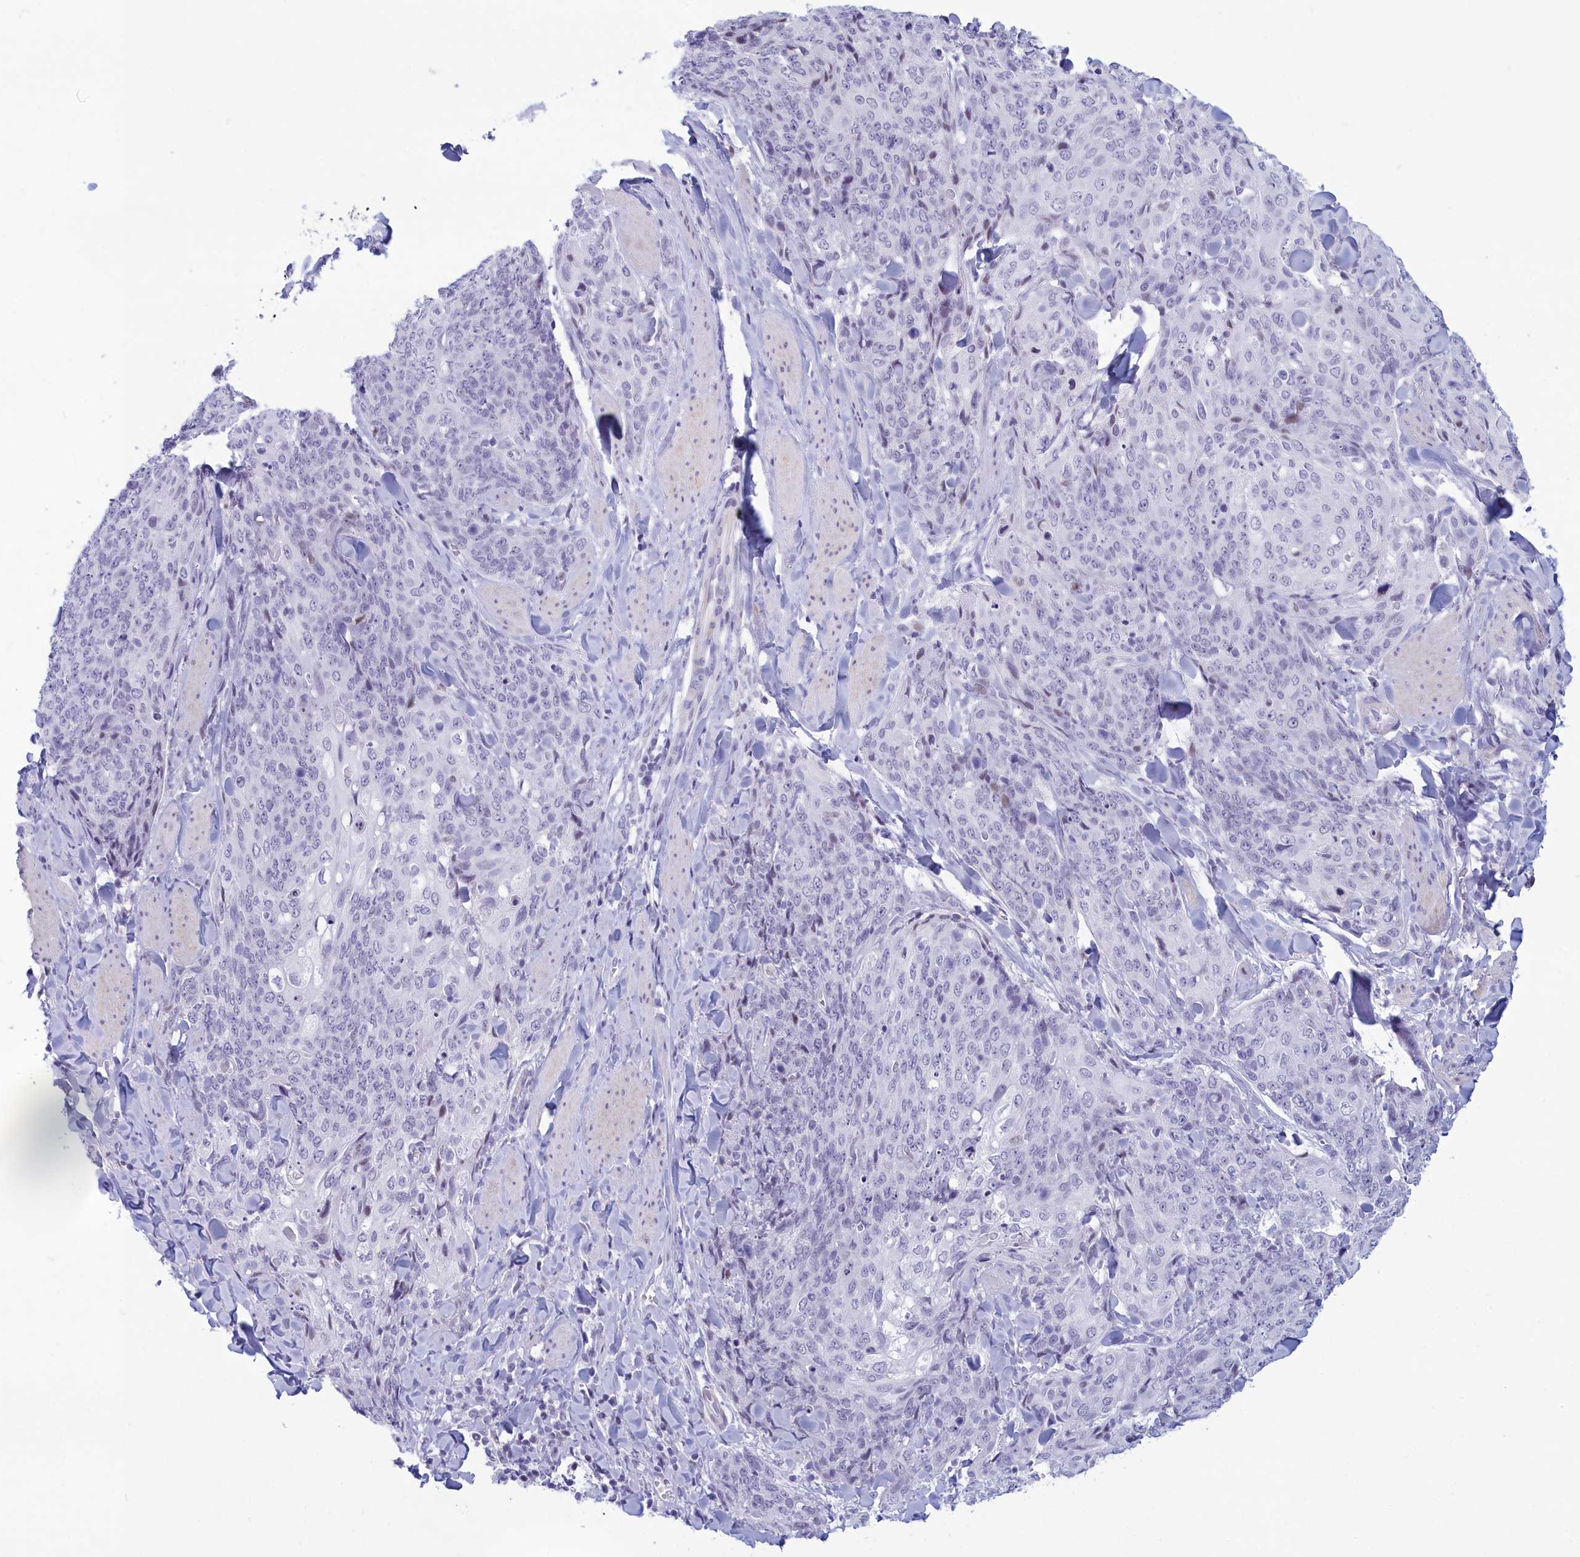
{"staining": {"intensity": "negative", "quantity": "none", "location": "none"}, "tissue": "skin cancer", "cell_type": "Tumor cells", "image_type": "cancer", "snomed": [{"axis": "morphology", "description": "Squamous cell carcinoma, NOS"}, {"axis": "topography", "description": "Skin"}, {"axis": "topography", "description": "Vulva"}], "caption": "This histopathology image is of skin cancer stained with immunohistochemistry to label a protein in brown with the nuclei are counter-stained blue. There is no staining in tumor cells.", "gene": "SNX20", "patient": {"sex": "female", "age": 85}}